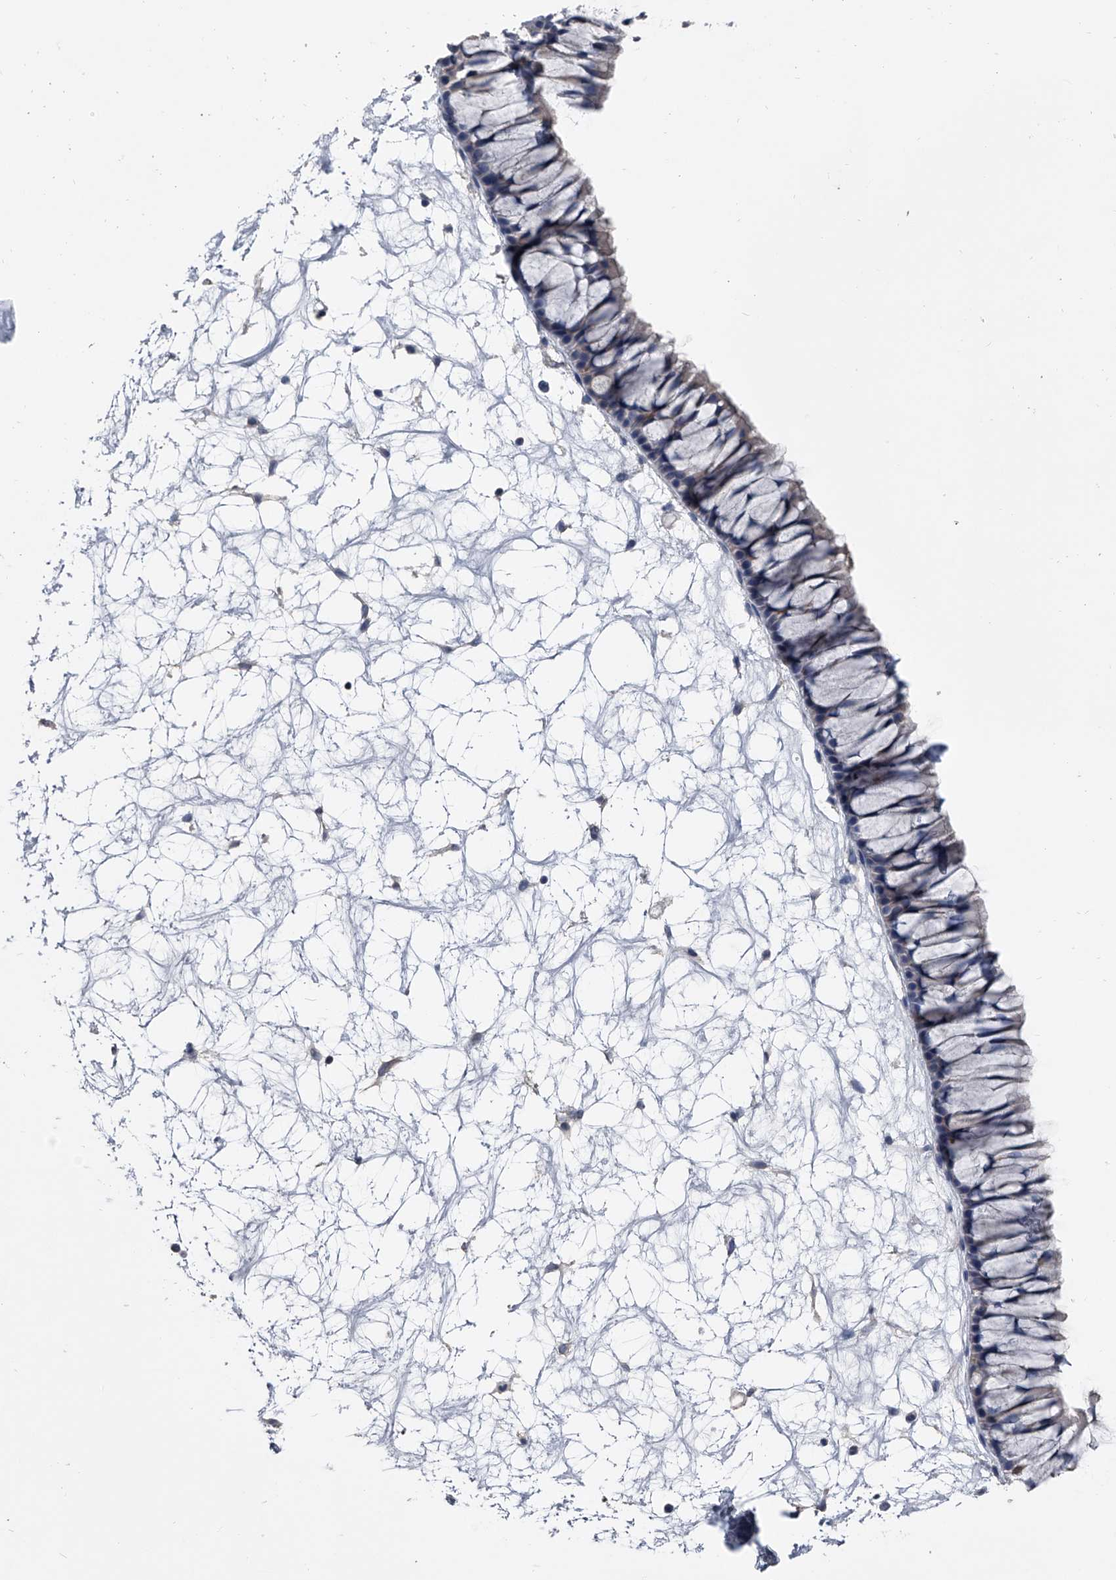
{"staining": {"intensity": "negative", "quantity": "none", "location": "none"}, "tissue": "nasopharynx", "cell_type": "Respiratory epithelial cells", "image_type": "normal", "snomed": [{"axis": "morphology", "description": "Normal tissue, NOS"}, {"axis": "topography", "description": "Nasopharynx"}], "caption": "An immunohistochemistry (IHC) histopathology image of normal nasopharynx is shown. There is no staining in respiratory epithelial cells of nasopharynx.", "gene": "KIF13A", "patient": {"sex": "male", "age": 64}}